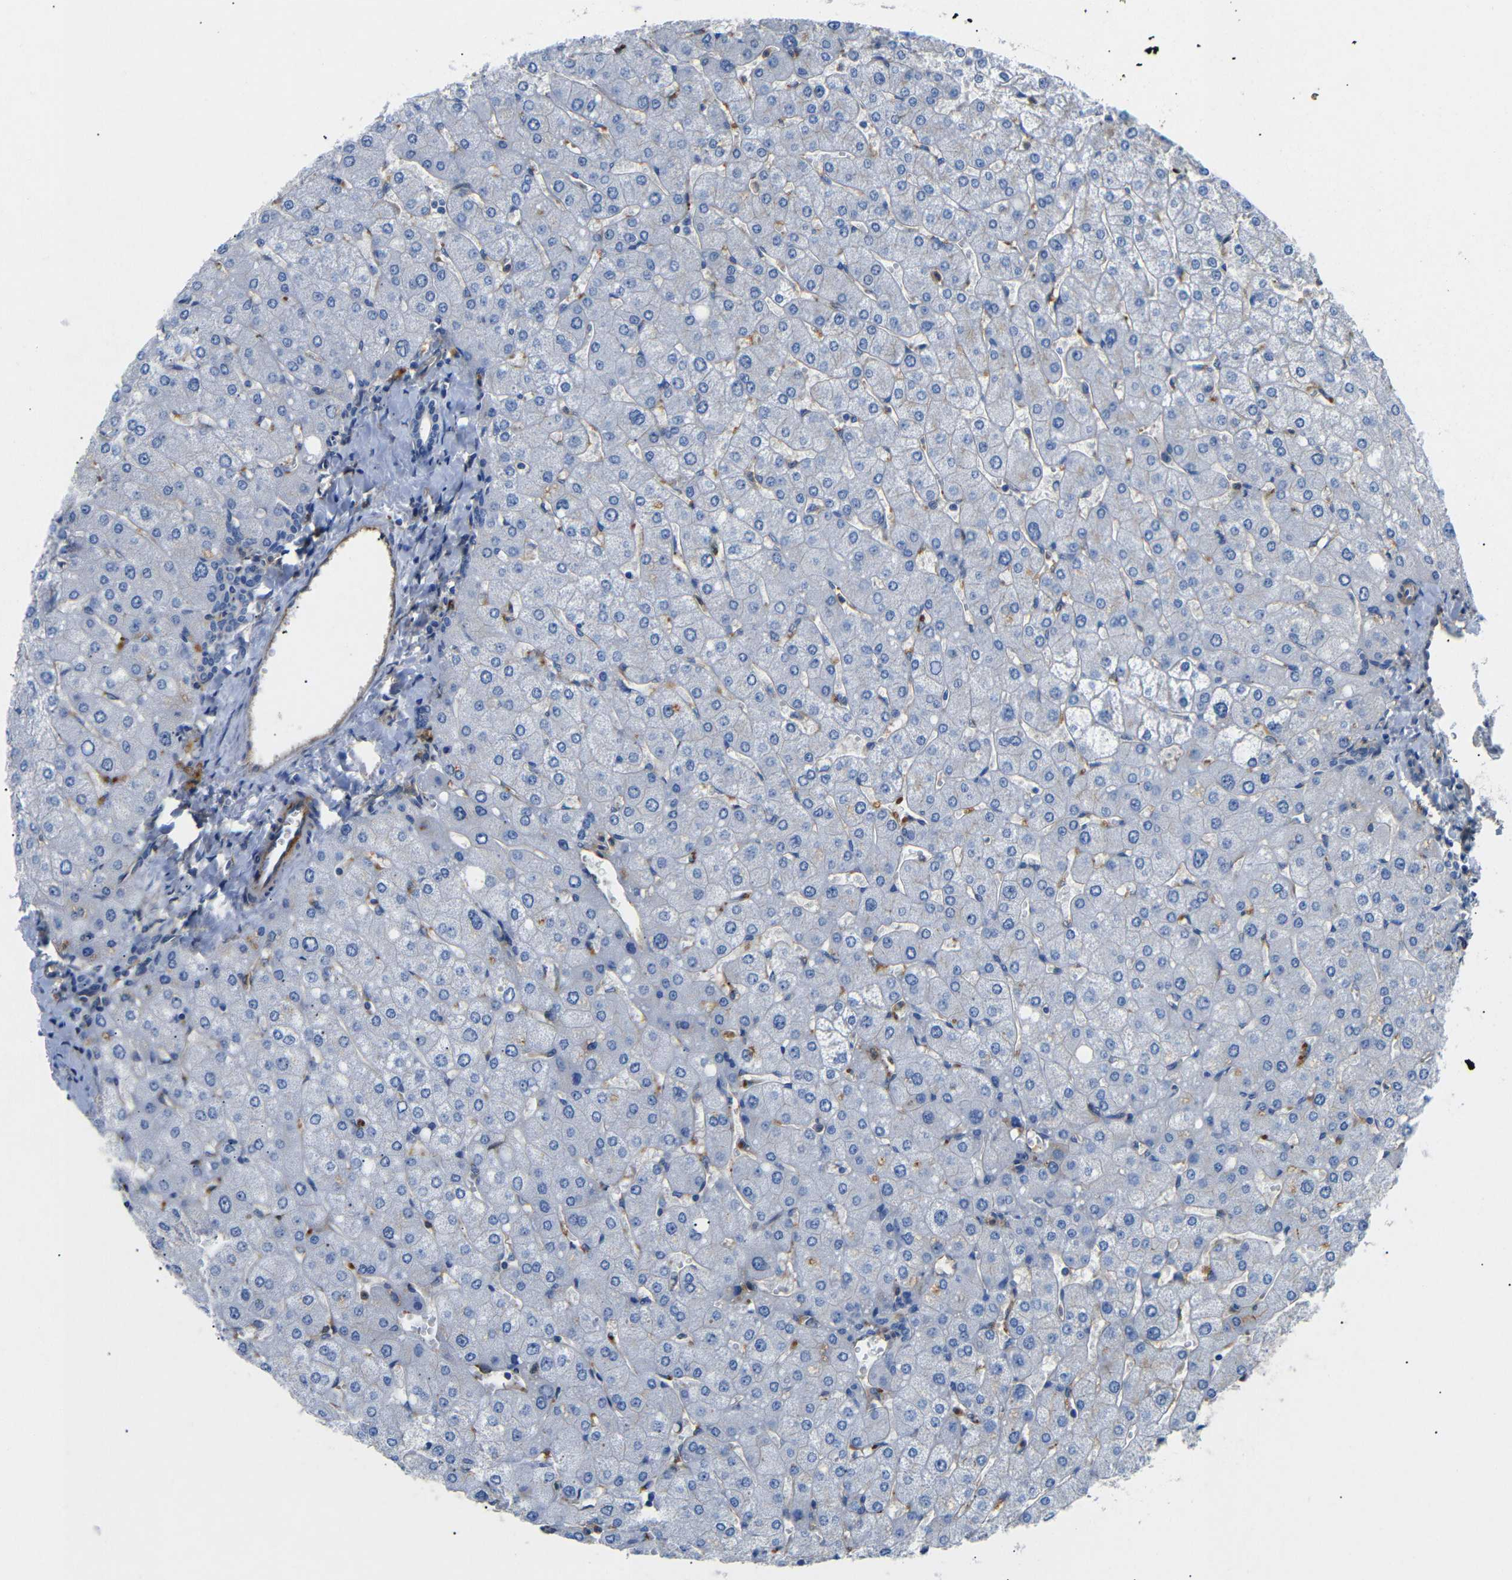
{"staining": {"intensity": "negative", "quantity": "none", "location": "none"}, "tissue": "liver", "cell_type": "Cholangiocytes", "image_type": "normal", "snomed": [{"axis": "morphology", "description": "Normal tissue, NOS"}, {"axis": "topography", "description": "Liver"}], "caption": "An image of liver stained for a protein shows no brown staining in cholangiocytes.", "gene": "SDCBP", "patient": {"sex": "male", "age": 55}}